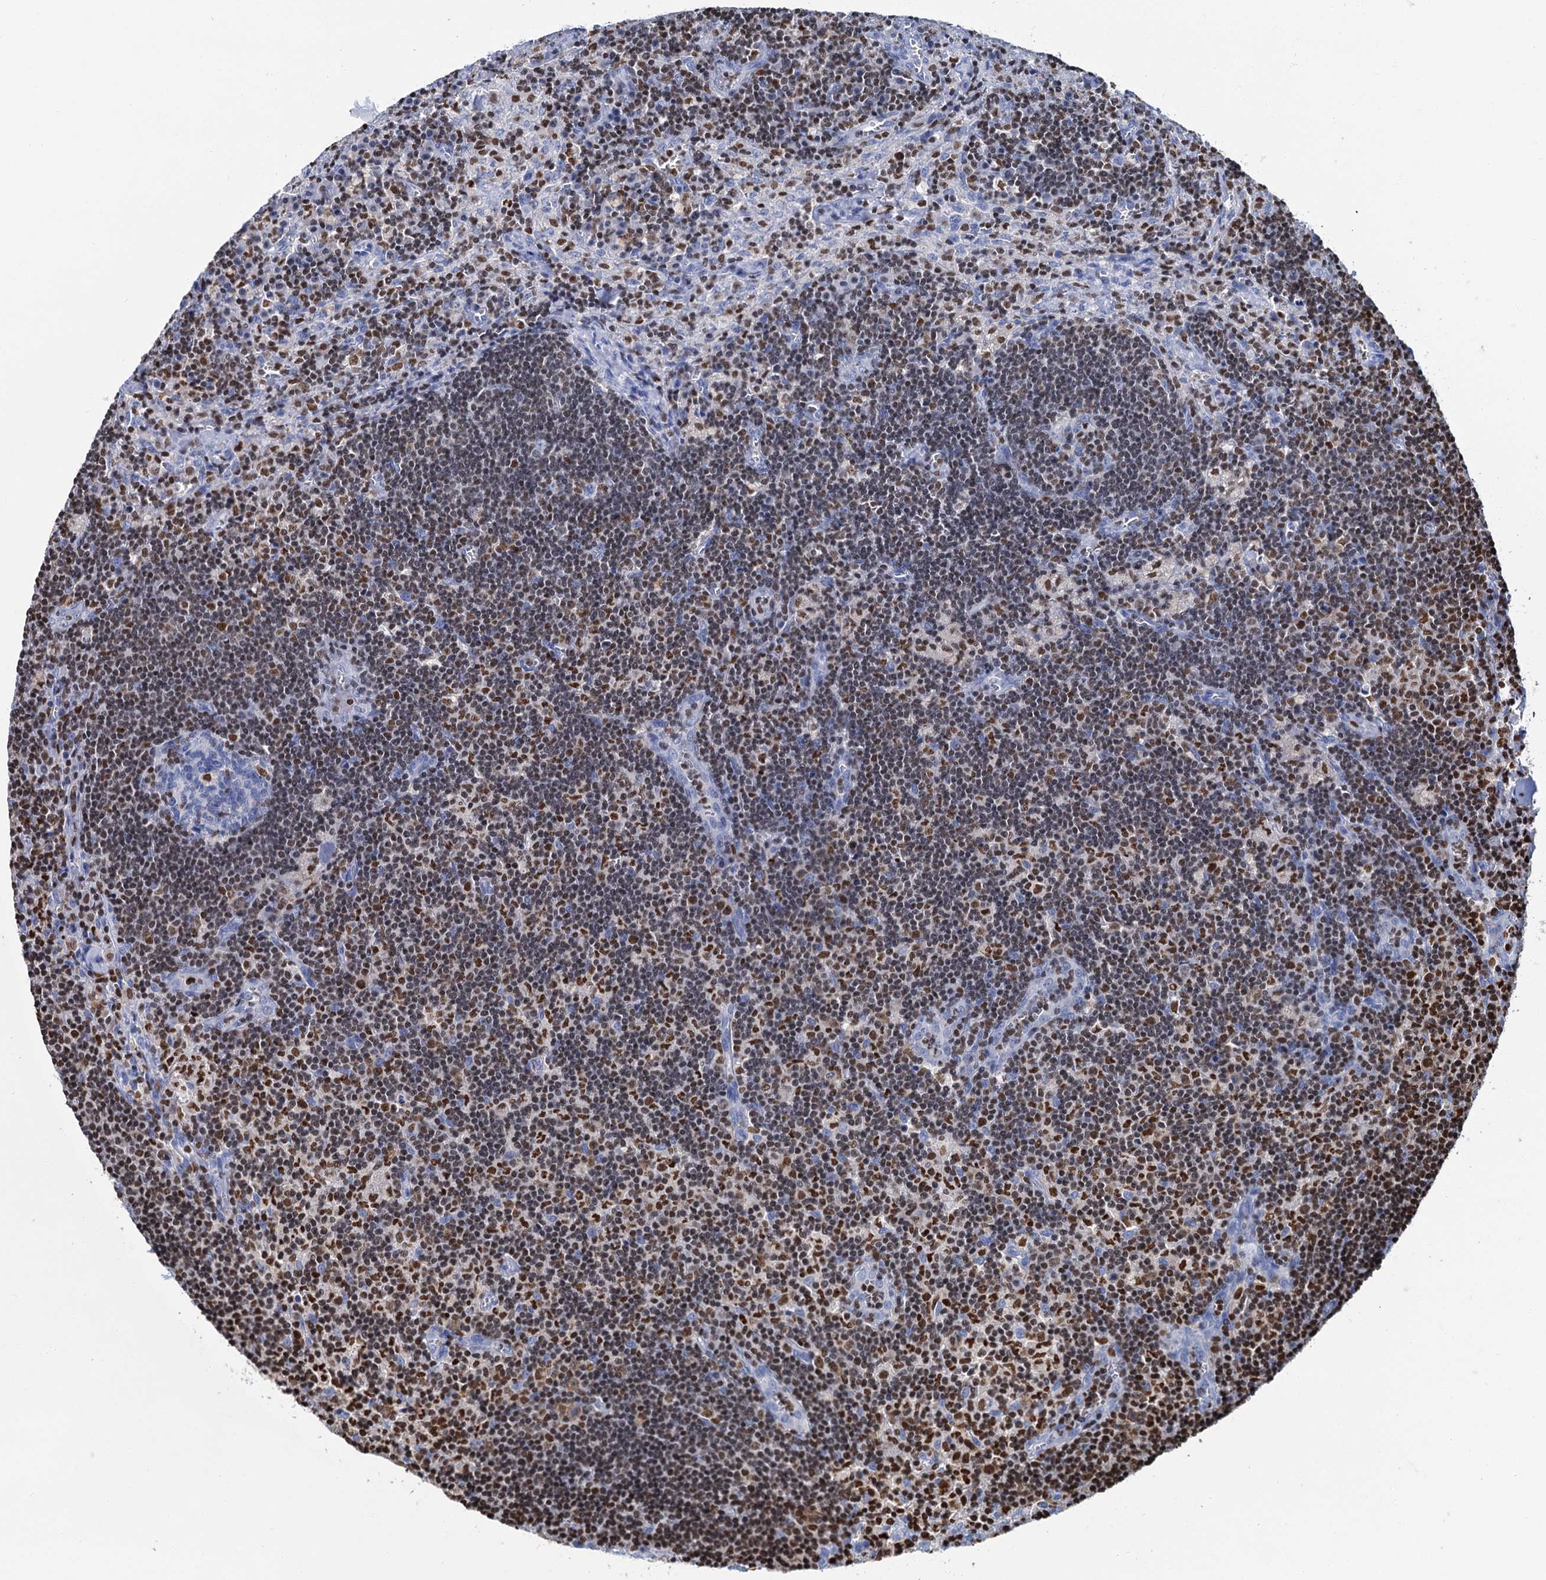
{"staining": {"intensity": "moderate", "quantity": "<25%", "location": "nuclear"}, "tissue": "lymph node", "cell_type": "Germinal center cells", "image_type": "normal", "snomed": [{"axis": "morphology", "description": "Normal tissue, NOS"}, {"axis": "topography", "description": "Lymph node"}], "caption": "This image demonstrates benign lymph node stained with IHC to label a protein in brown. The nuclear of germinal center cells show moderate positivity for the protein. Nuclei are counter-stained blue.", "gene": "CELF2", "patient": {"sex": "male", "age": 58}}